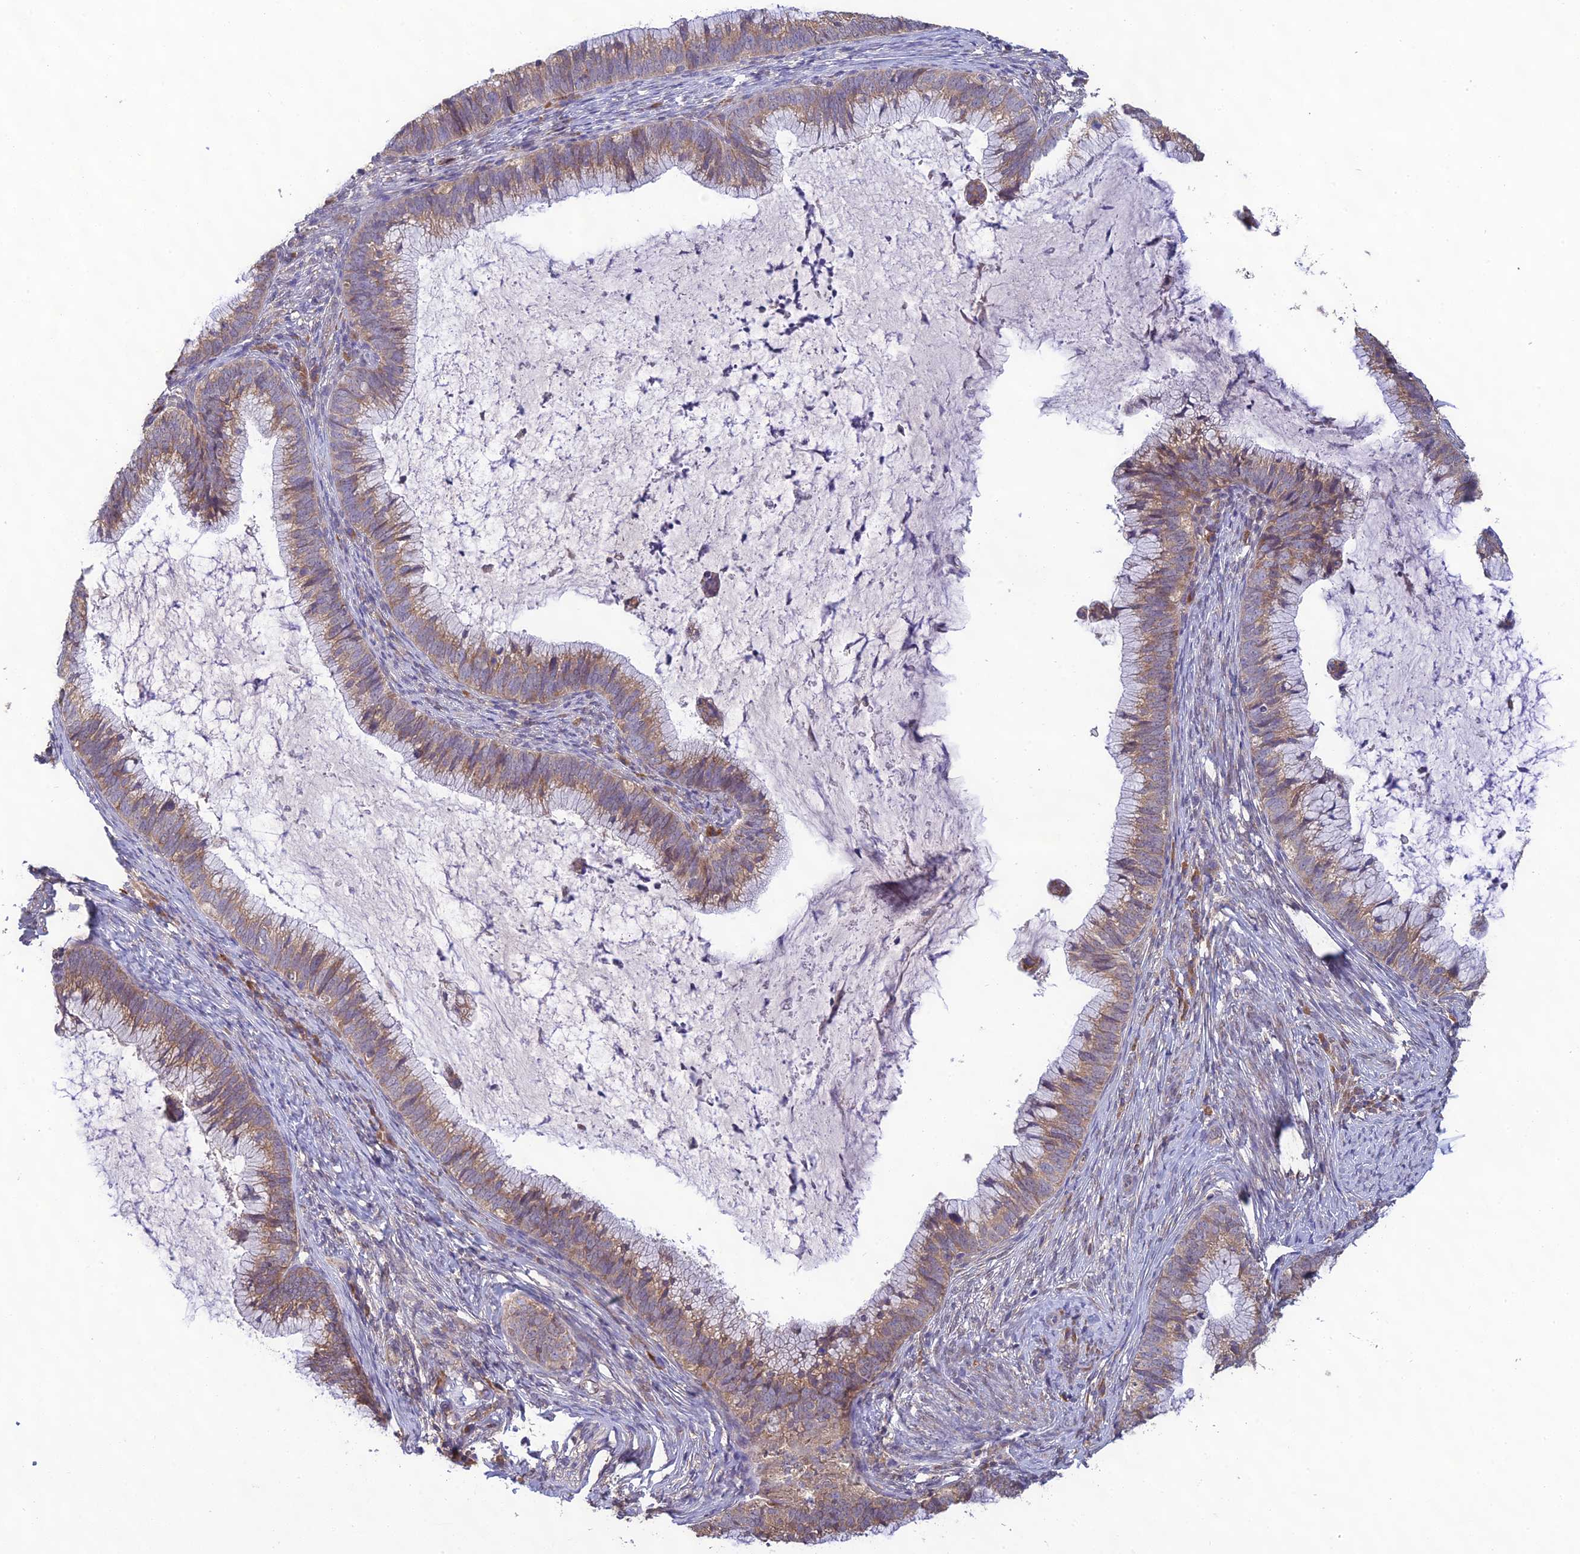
{"staining": {"intensity": "moderate", "quantity": ">75%", "location": "cytoplasmic/membranous"}, "tissue": "cervical cancer", "cell_type": "Tumor cells", "image_type": "cancer", "snomed": [{"axis": "morphology", "description": "Adenocarcinoma, NOS"}, {"axis": "topography", "description": "Cervix"}], "caption": "Cervical cancer (adenocarcinoma) stained with DAB immunohistochemistry (IHC) shows medium levels of moderate cytoplasmic/membranous staining in approximately >75% of tumor cells.", "gene": "MRNIP", "patient": {"sex": "female", "age": 36}}